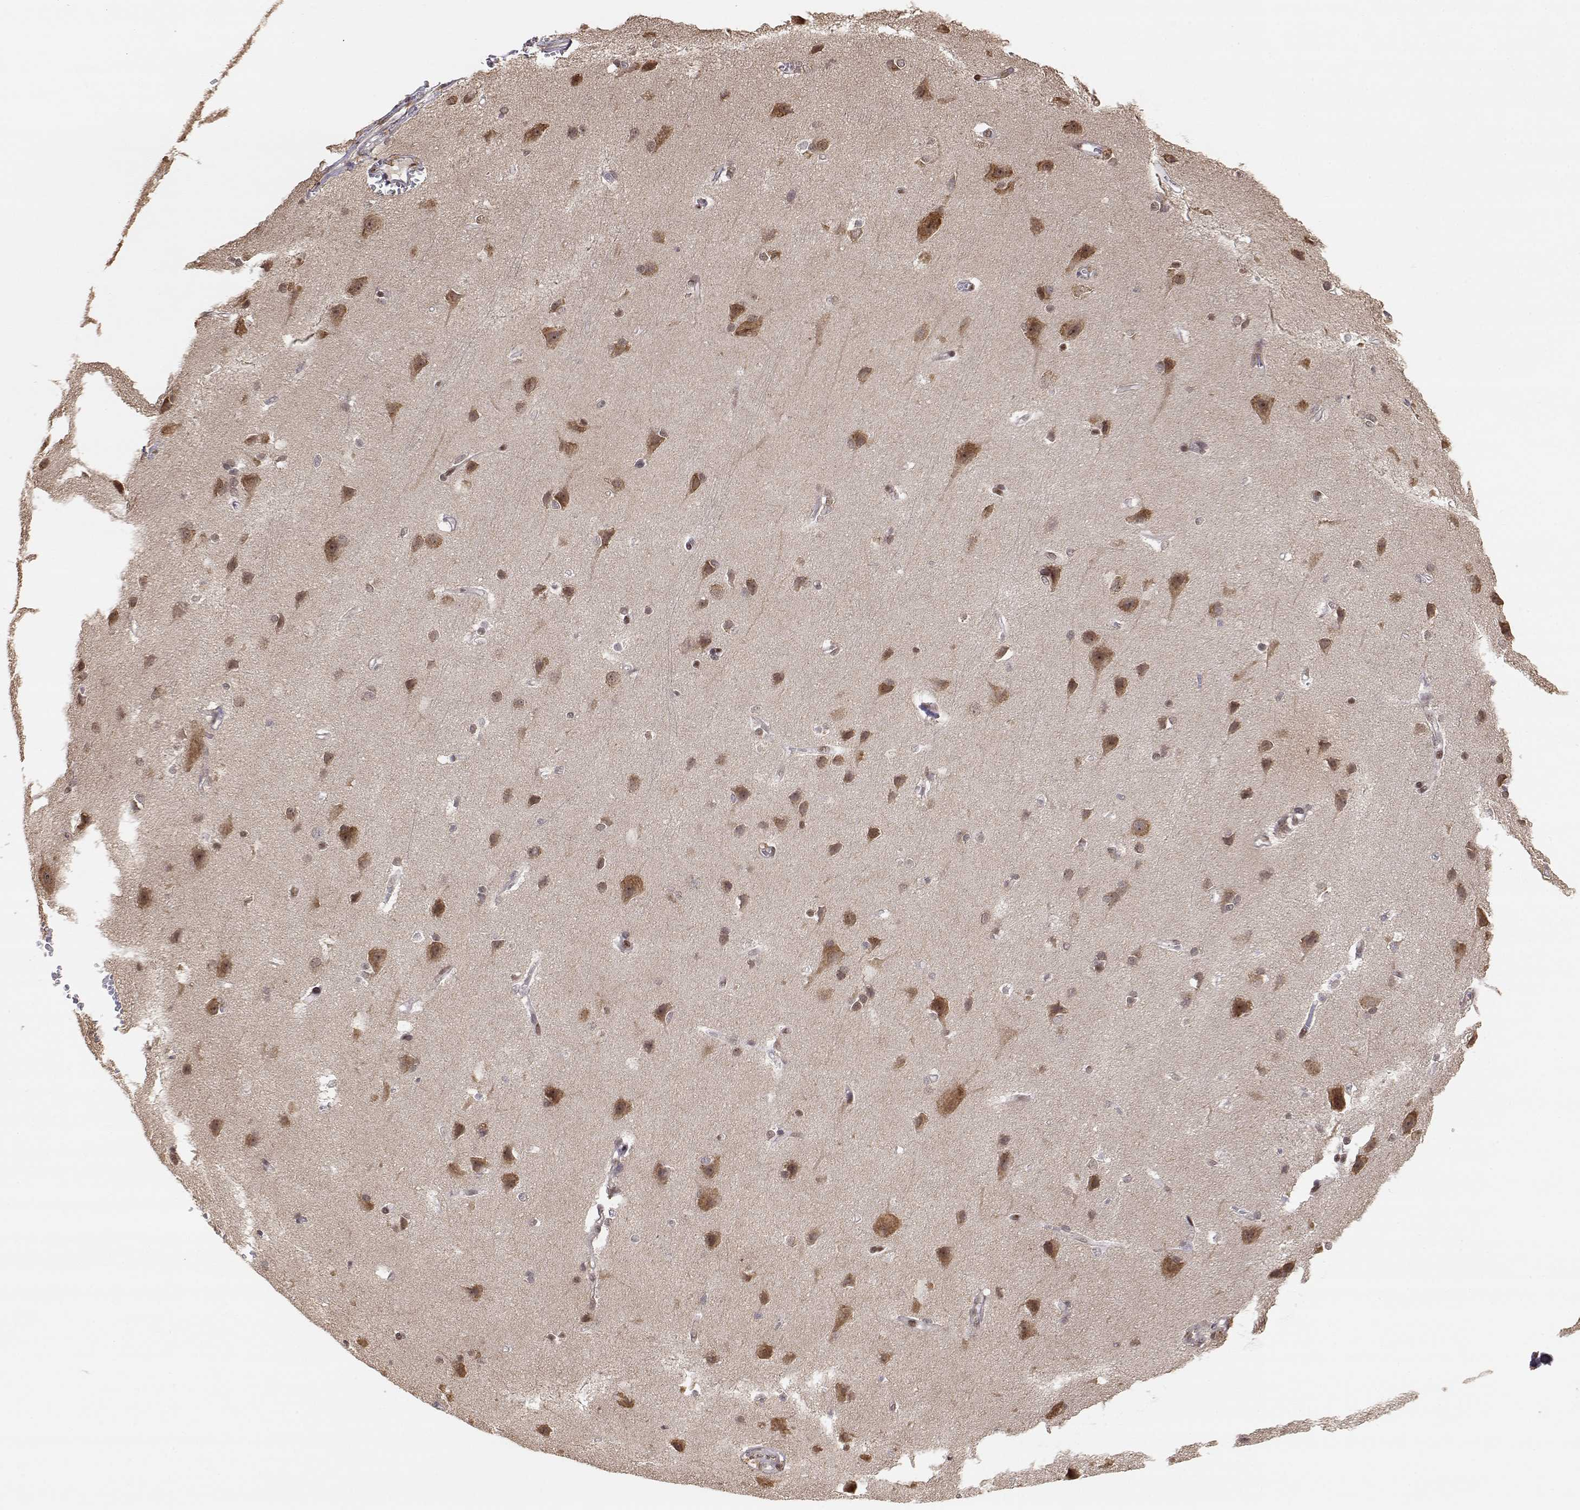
{"staining": {"intensity": "negative", "quantity": "none", "location": "none"}, "tissue": "cerebral cortex", "cell_type": "Endothelial cells", "image_type": "normal", "snomed": [{"axis": "morphology", "description": "Normal tissue, NOS"}, {"axis": "topography", "description": "Cerebral cortex"}], "caption": "This is a micrograph of IHC staining of benign cerebral cortex, which shows no positivity in endothelial cells. Nuclei are stained in blue.", "gene": "BRCA1", "patient": {"sex": "male", "age": 37}}